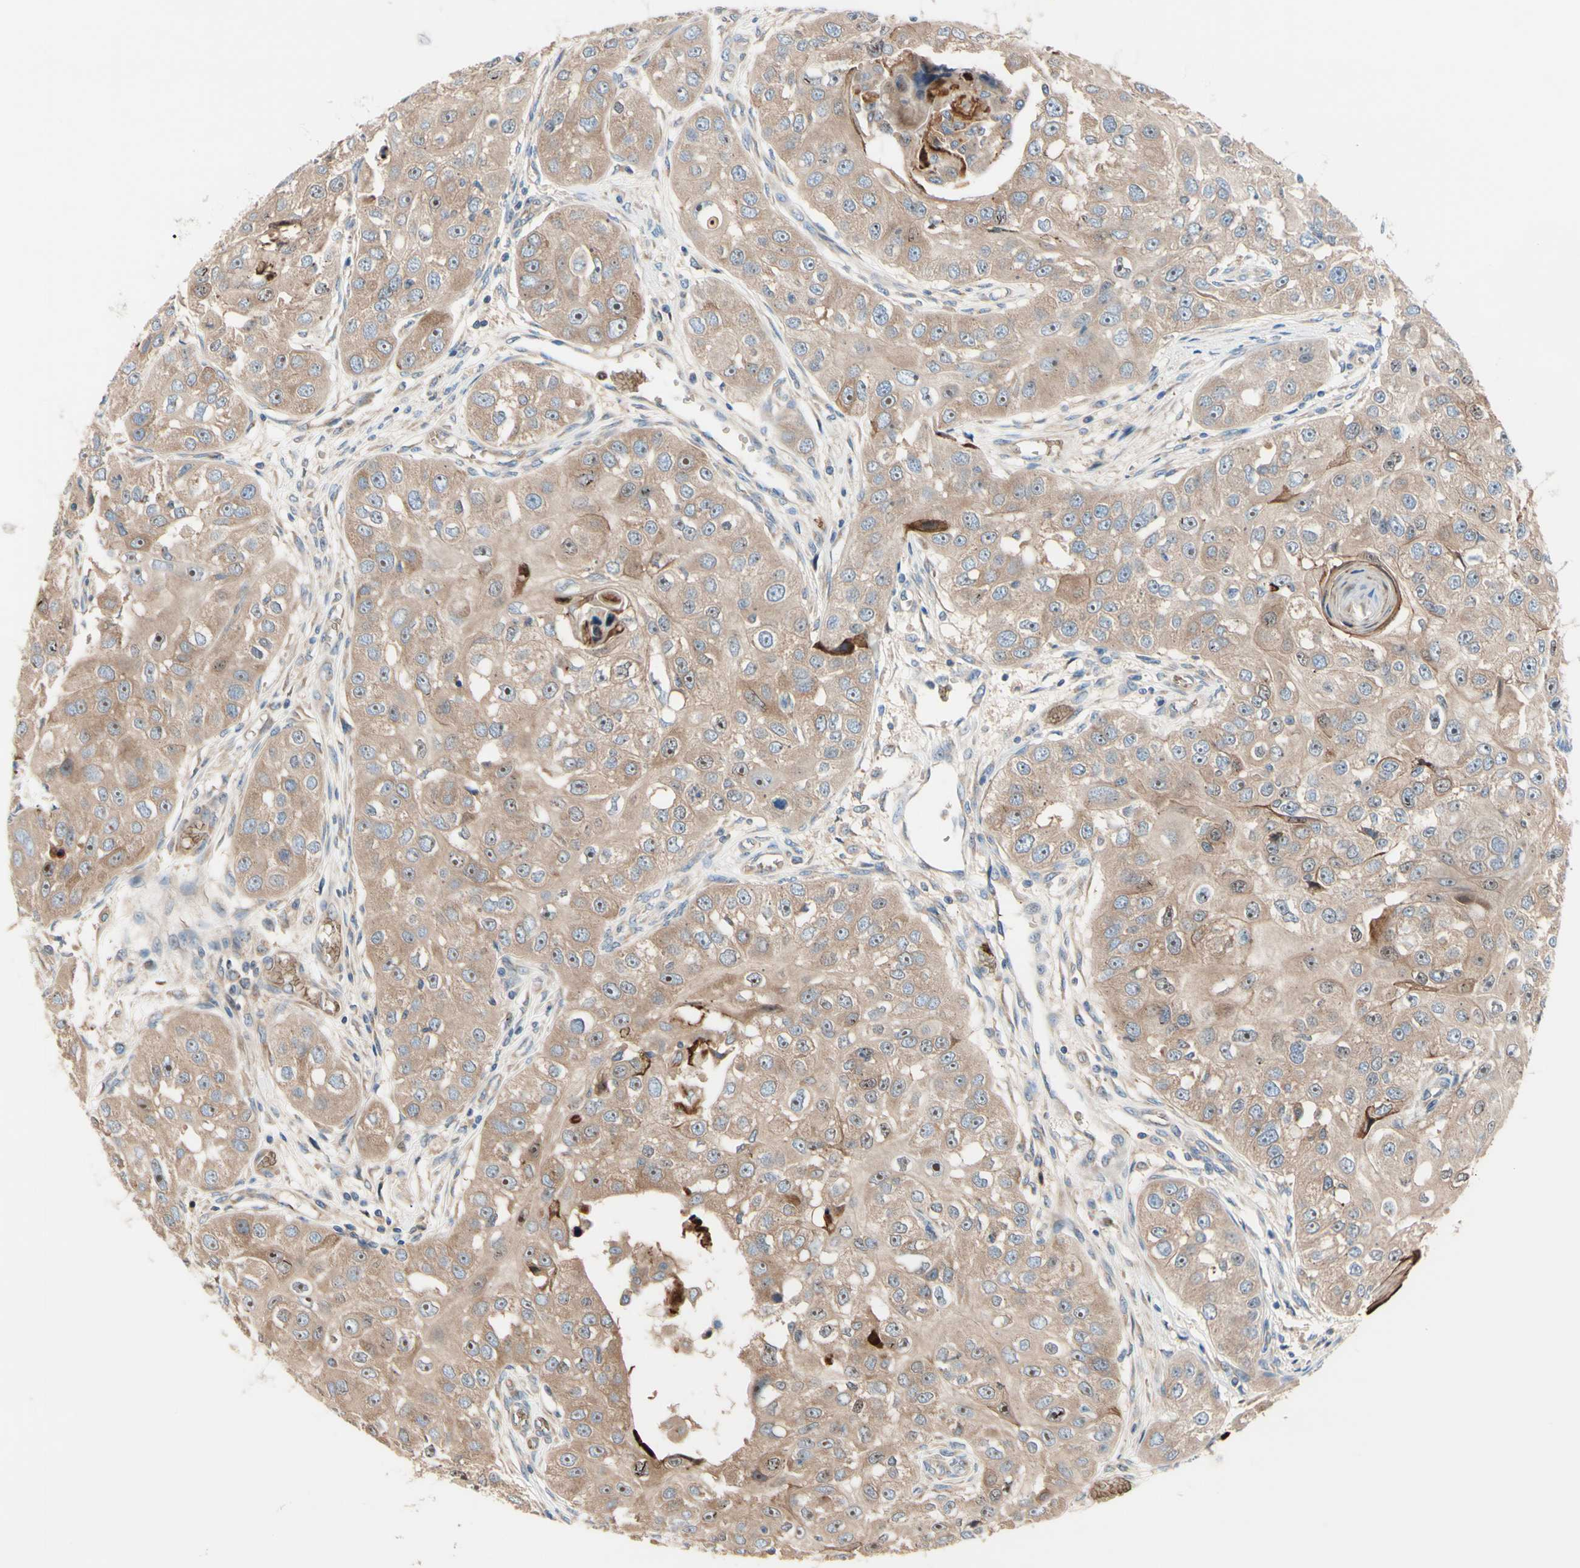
{"staining": {"intensity": "moderate", "quantity": ">75%", "location": "cytoplasmic/membranous,nuclear"}, "tissue": "head and neck cancer", "cell_type": "Tumor cells", "image_type": "cancer", "snomed": [{"axis": "morphology", "description": "Normal tissue, NOS"}, {"axis": "morphology", "description": "Squamous cell carcinoma, NOS"}, {"axis": "topography", "description": "Skeletal muscle"}, {"axis": "topography", "description": "Head-Neck"}], "caption": "The histopathology image exhibits immunohistochemical staining of squamous cell carcinoma (head and neck). There is moderate cytoplasmic/membranous and nuclear expression is present in about >75% of tumor cells. (Brightfield microscopy of DAB IHC at high magnification).", "gene": "USP9X", "patient": {"sex": "male", "age": 51}}